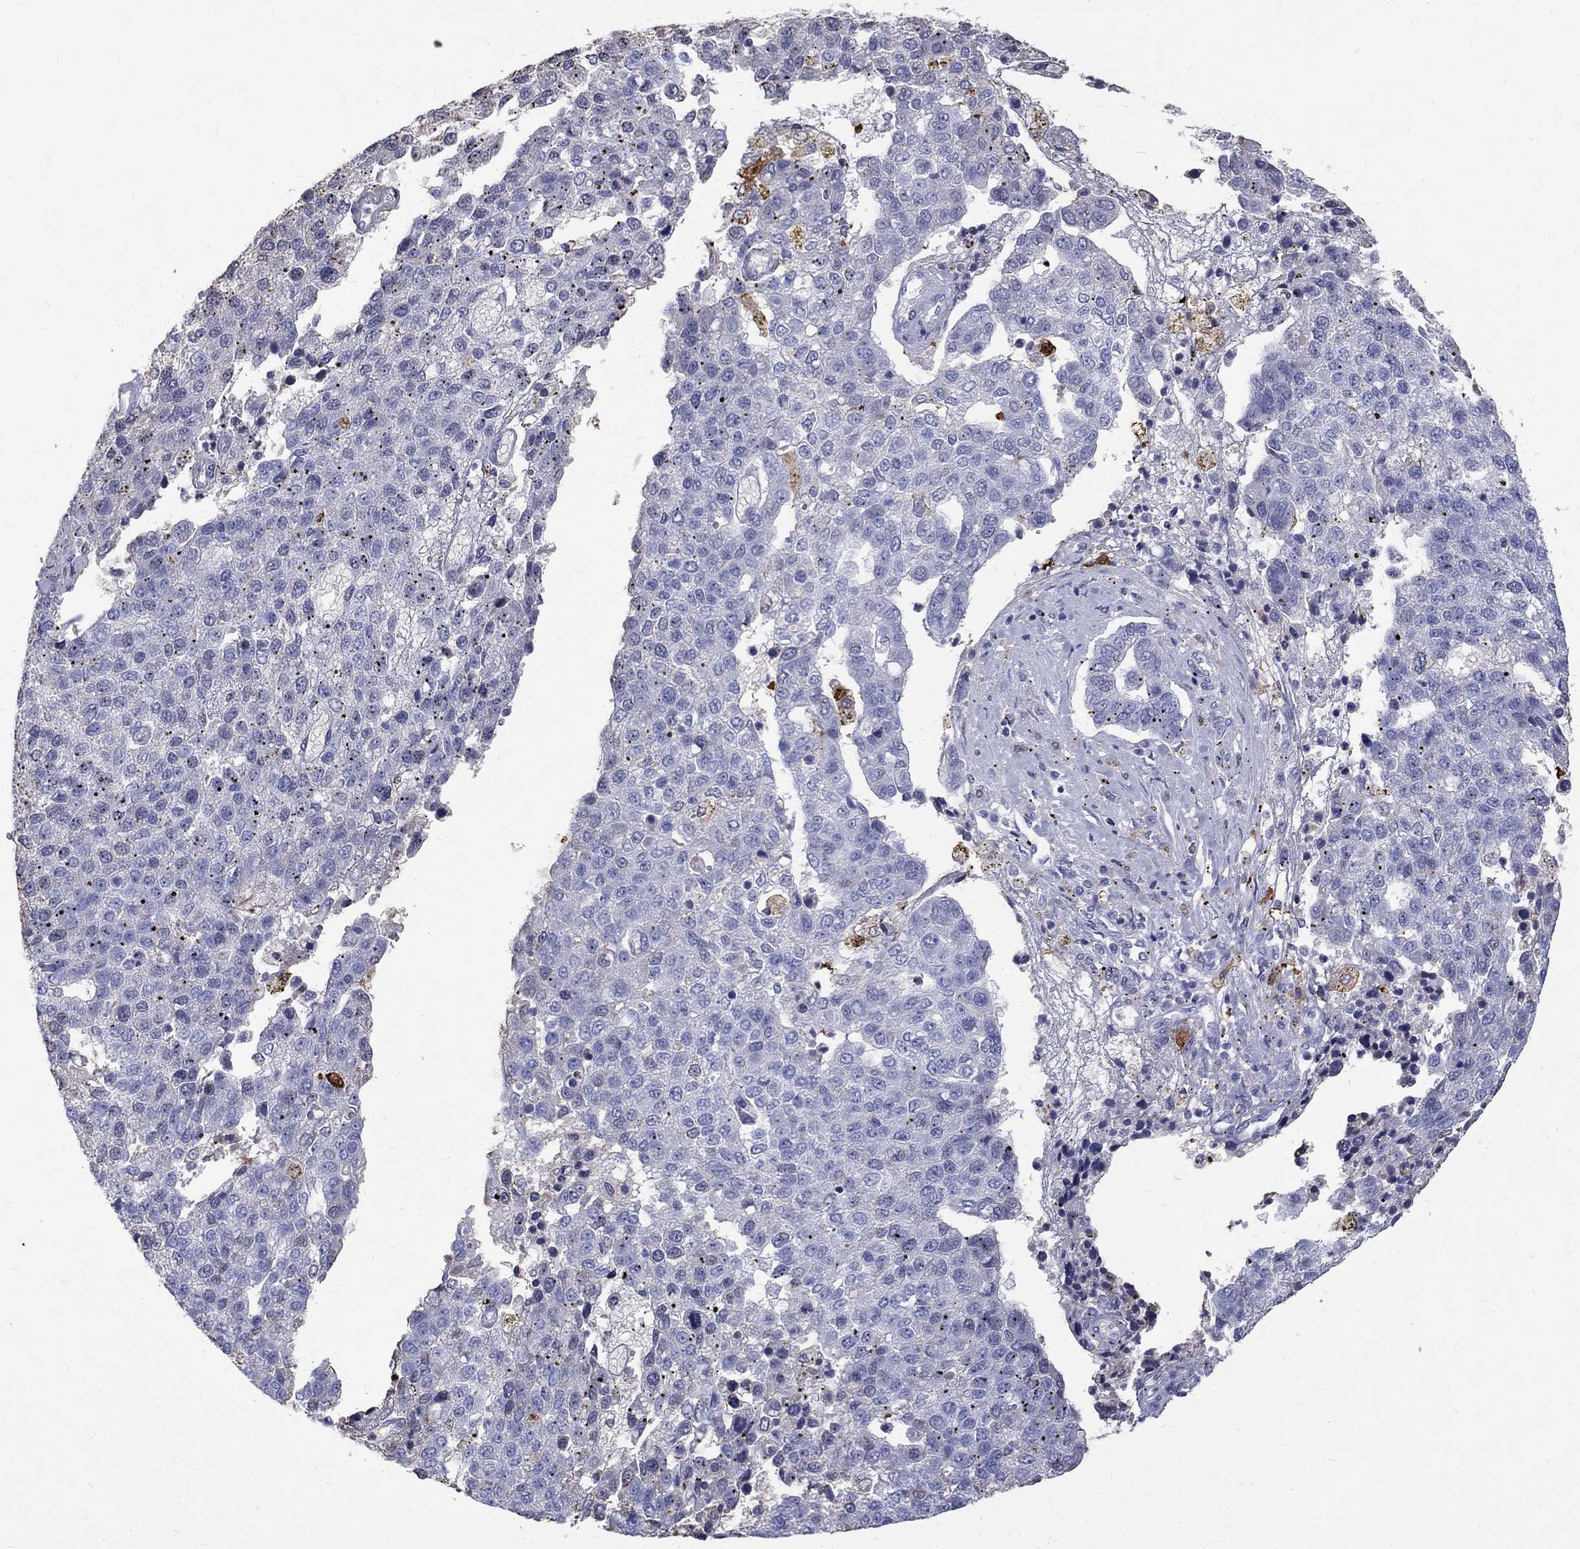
{"staining": {"intensity": "negative", "quantity": "none", "location": "none"}, "tissue": "pancreatic cancer", "cell_type": "Tumor cells", "image_type": "cancer", "snomed": [{"axis": "morphology", "description": "Adenocarcinoma, NOS"}, {"axis": "topography", "description": "Pancreas"}], "caption": "DAB (3,3'-diaminobenzidine) immunohistochemical staining of human pancreatic cancer (adenocarcinoma) exhibits no significant staining in tumor cells.", "gene": "AGER", "patient": {"sex": "female", "age": 61}}